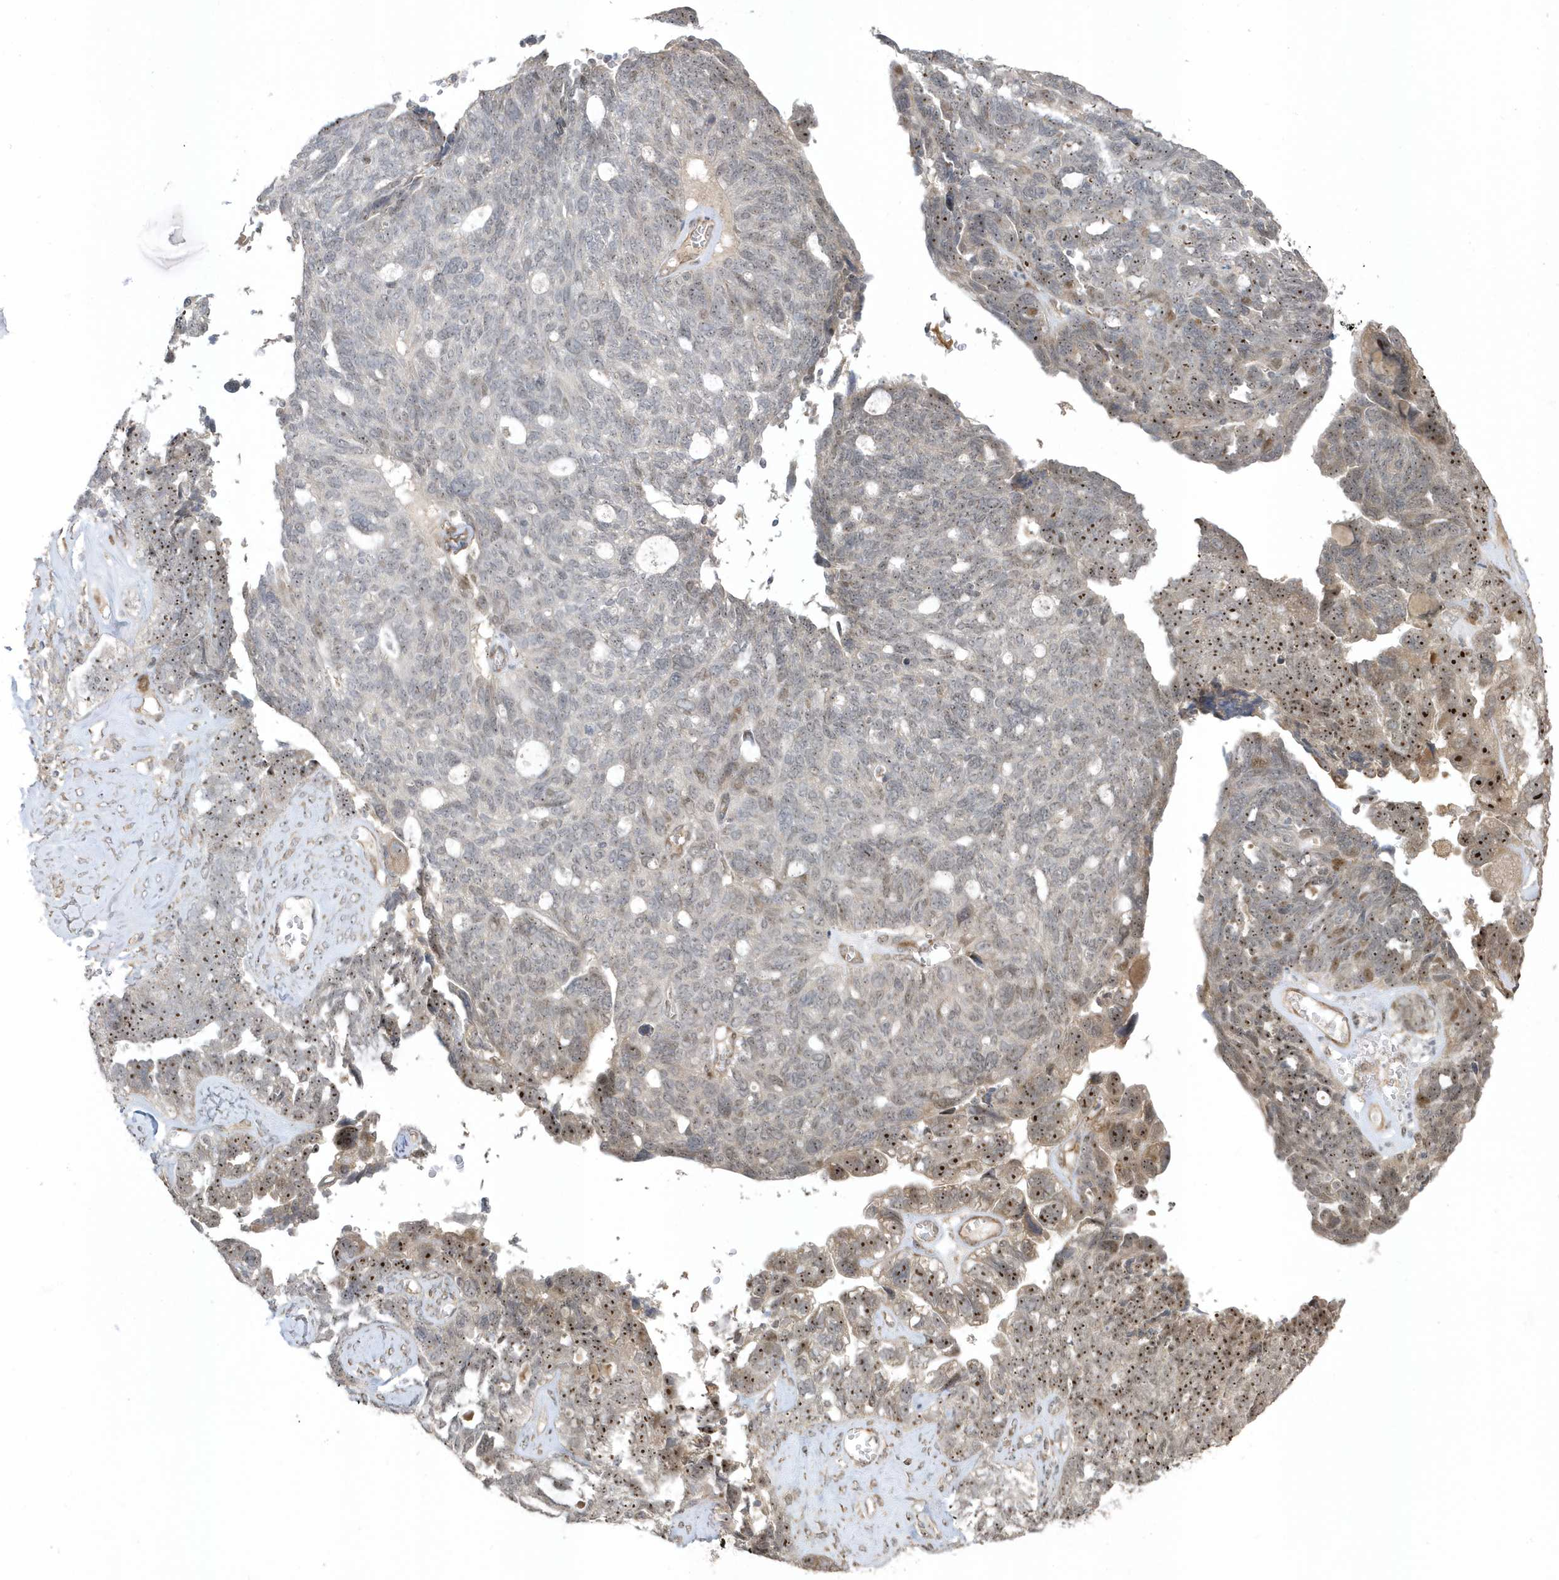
{"staining": {"intensity": "moderate", "quantity": "25%-75%", "location": "nuclear"}, "tissue": "ovarian cancer", "cell_type": "Tumor cells", "image_type": "cancer", "snomed": [{"axis": "morphology", "description": "Cystadenocarcinoma, serous, NOS"}, {"axis": "topography", "description": "Ovary"}], "caption": "A medium amount of moderate nuclear positivity is identified in about 25%-75% of tumor cells in ovarian cancer tissue.", "gene": "ECM2", "patient": {"sex": "female", "age": 79}}